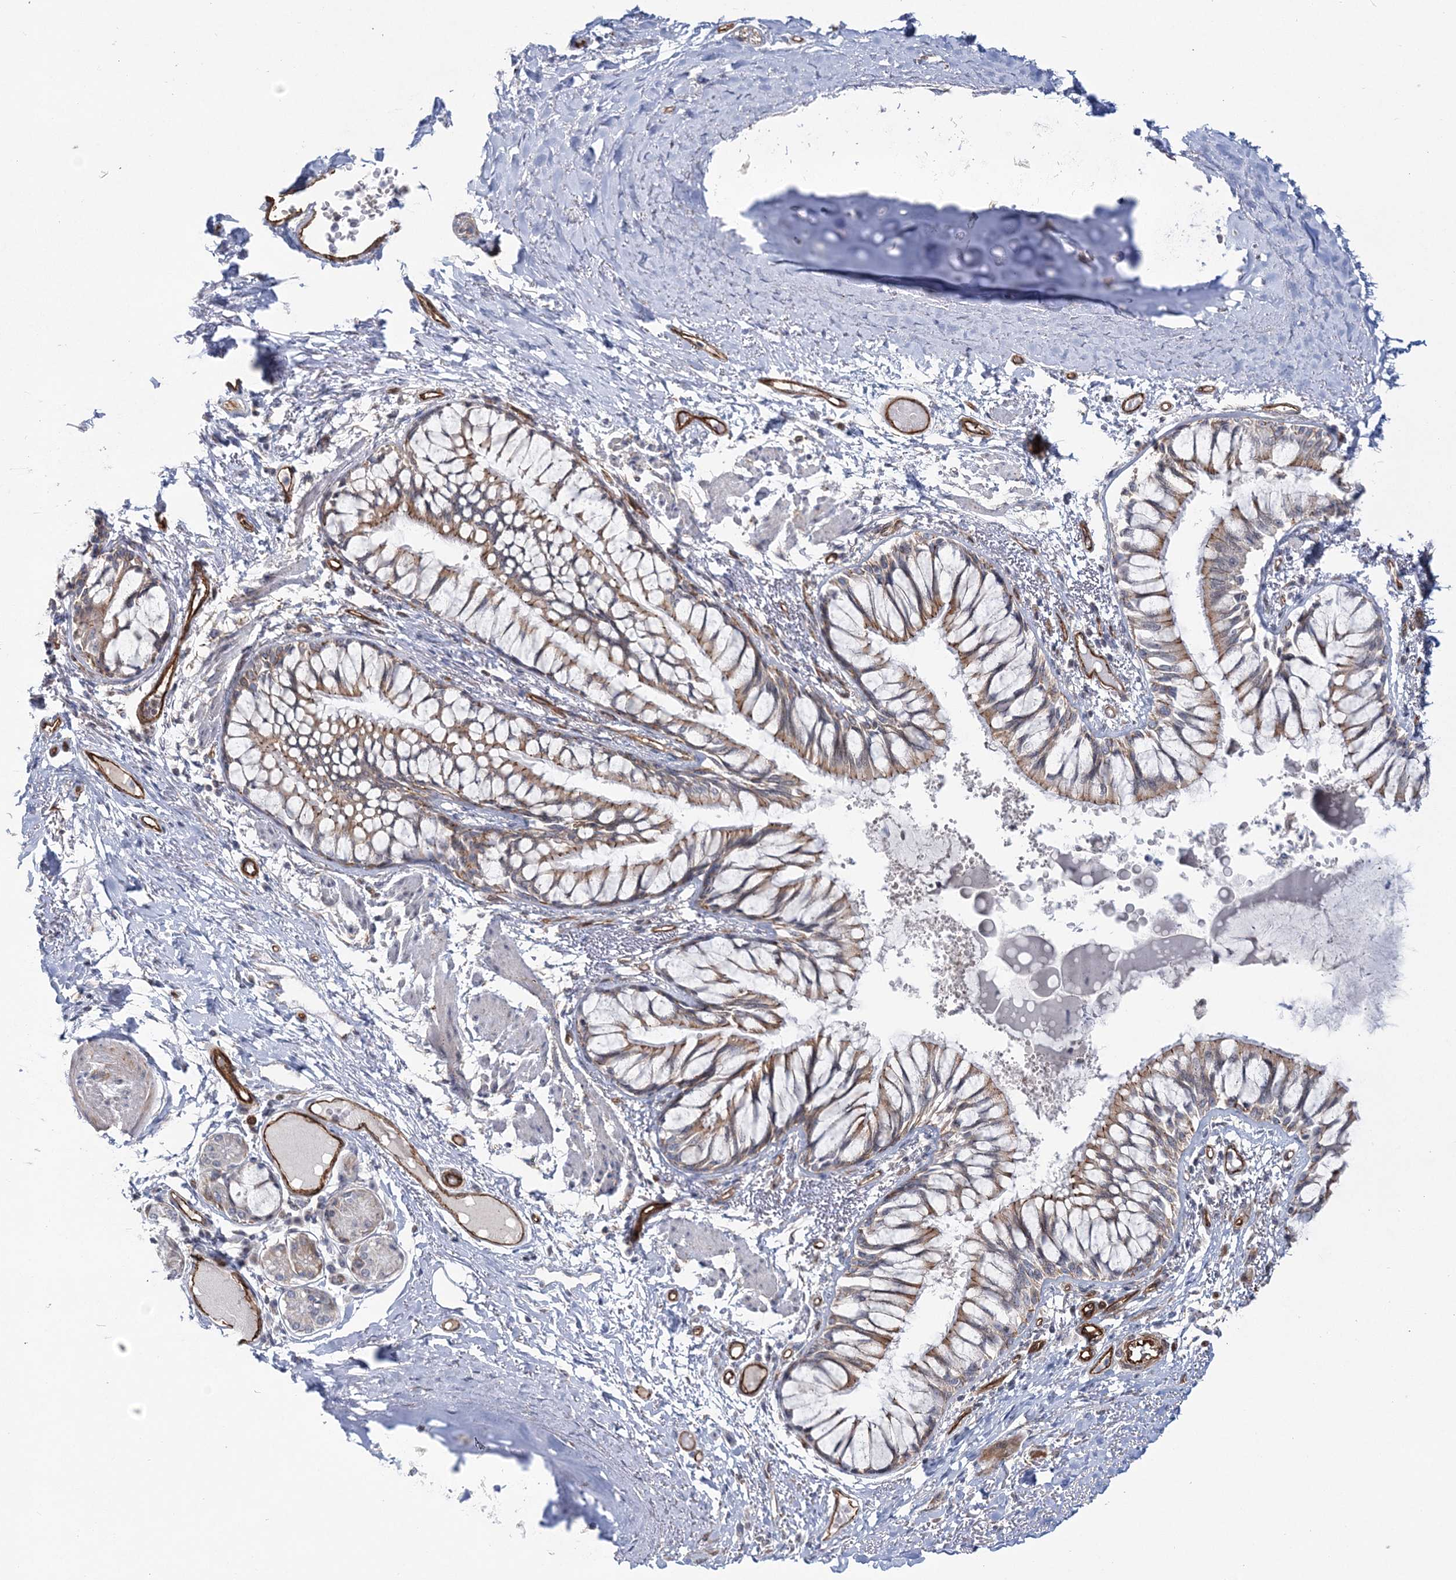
{"staining": {"intensity": "weak", "quantity": "<25%", "location": "cytoplasmic/membranous"}, "tissue": "bronchus", "cell_type": "Respiratory epithelial cells", "image_type": "normal", "snomed": [{"axis": "morphology", "description": "Normal tissue, NOS"}, {"axis": "topography", "description": "Cartilage tissue"}, {"axis": "topography", "description": "Bronchus"}, {"axis": "topography", "description": "Lung"}], "caption": "Immunohistochemistry (IHC) of benign human bronchus displays no expression in respiratory epithelial cells.", "gene": "AFAP1L2", "patient": {"sex": "male", "age": 64}}